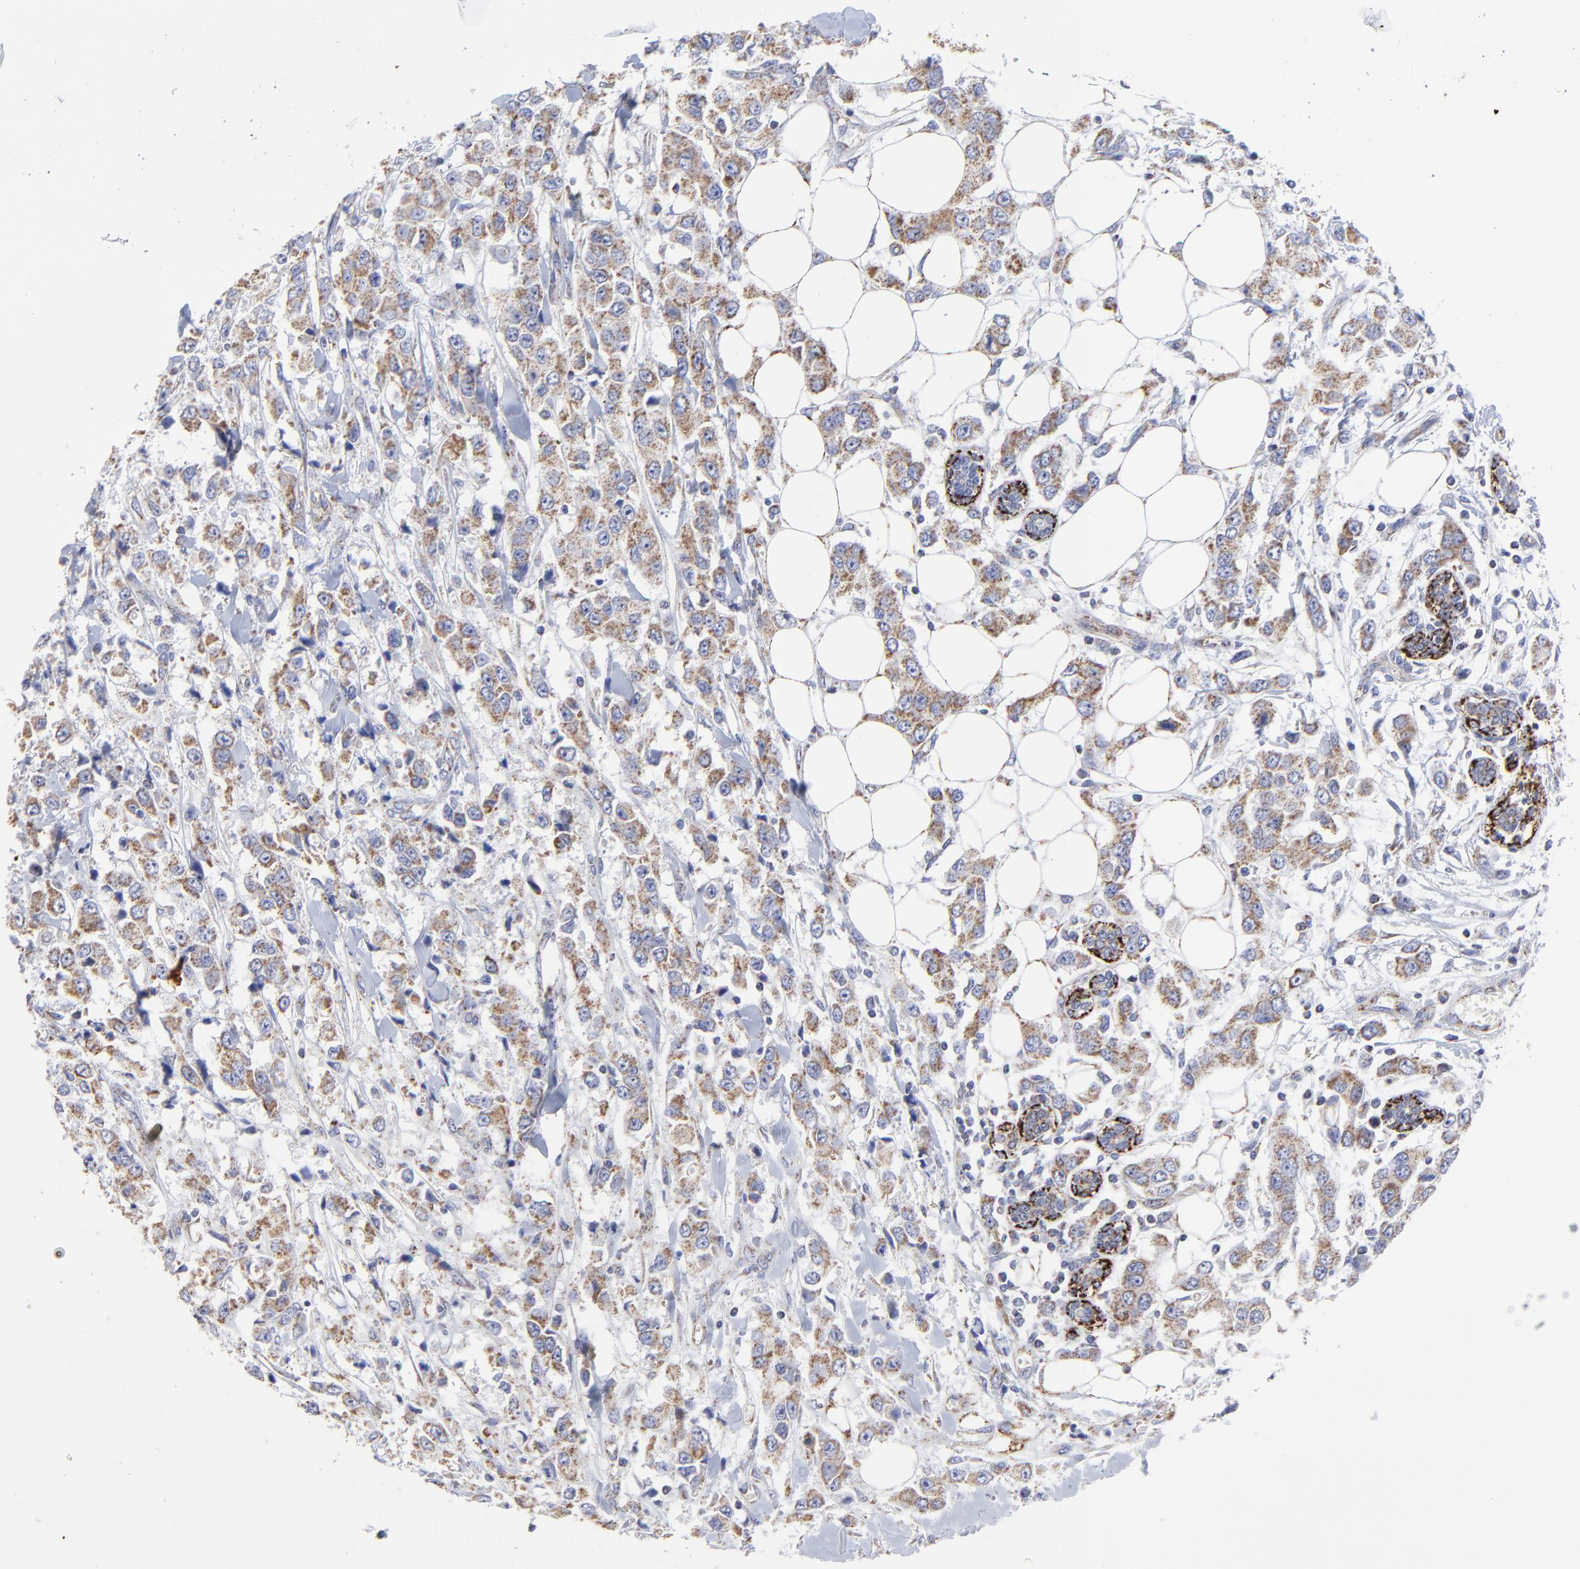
{"staining": {"intensity": "weak", "quantity": ">75%", "location": "cytoplasmic/membranous"}, "tissue": "breast cancer", "cell_type": "Tumor cells", "image_type": "cancer", "snomed": [{"axis": "morphology", "description": "Duct carcinoma"}, {"axis": "topography", "description": "Breast"}], "caption": "The histopathology image shows immunohistochemical staining of breast intraductal carcinoma. There is weak cytoplasmic/membranous expression is appreciated in approximately >75% of tumor cells. (DAB (3,3'-diaminobenzidine) IHC, brown staining for protein, blue staining for nuclei).", "gene": "PINK1", "patient": {"sex": "female", "age": 58}}